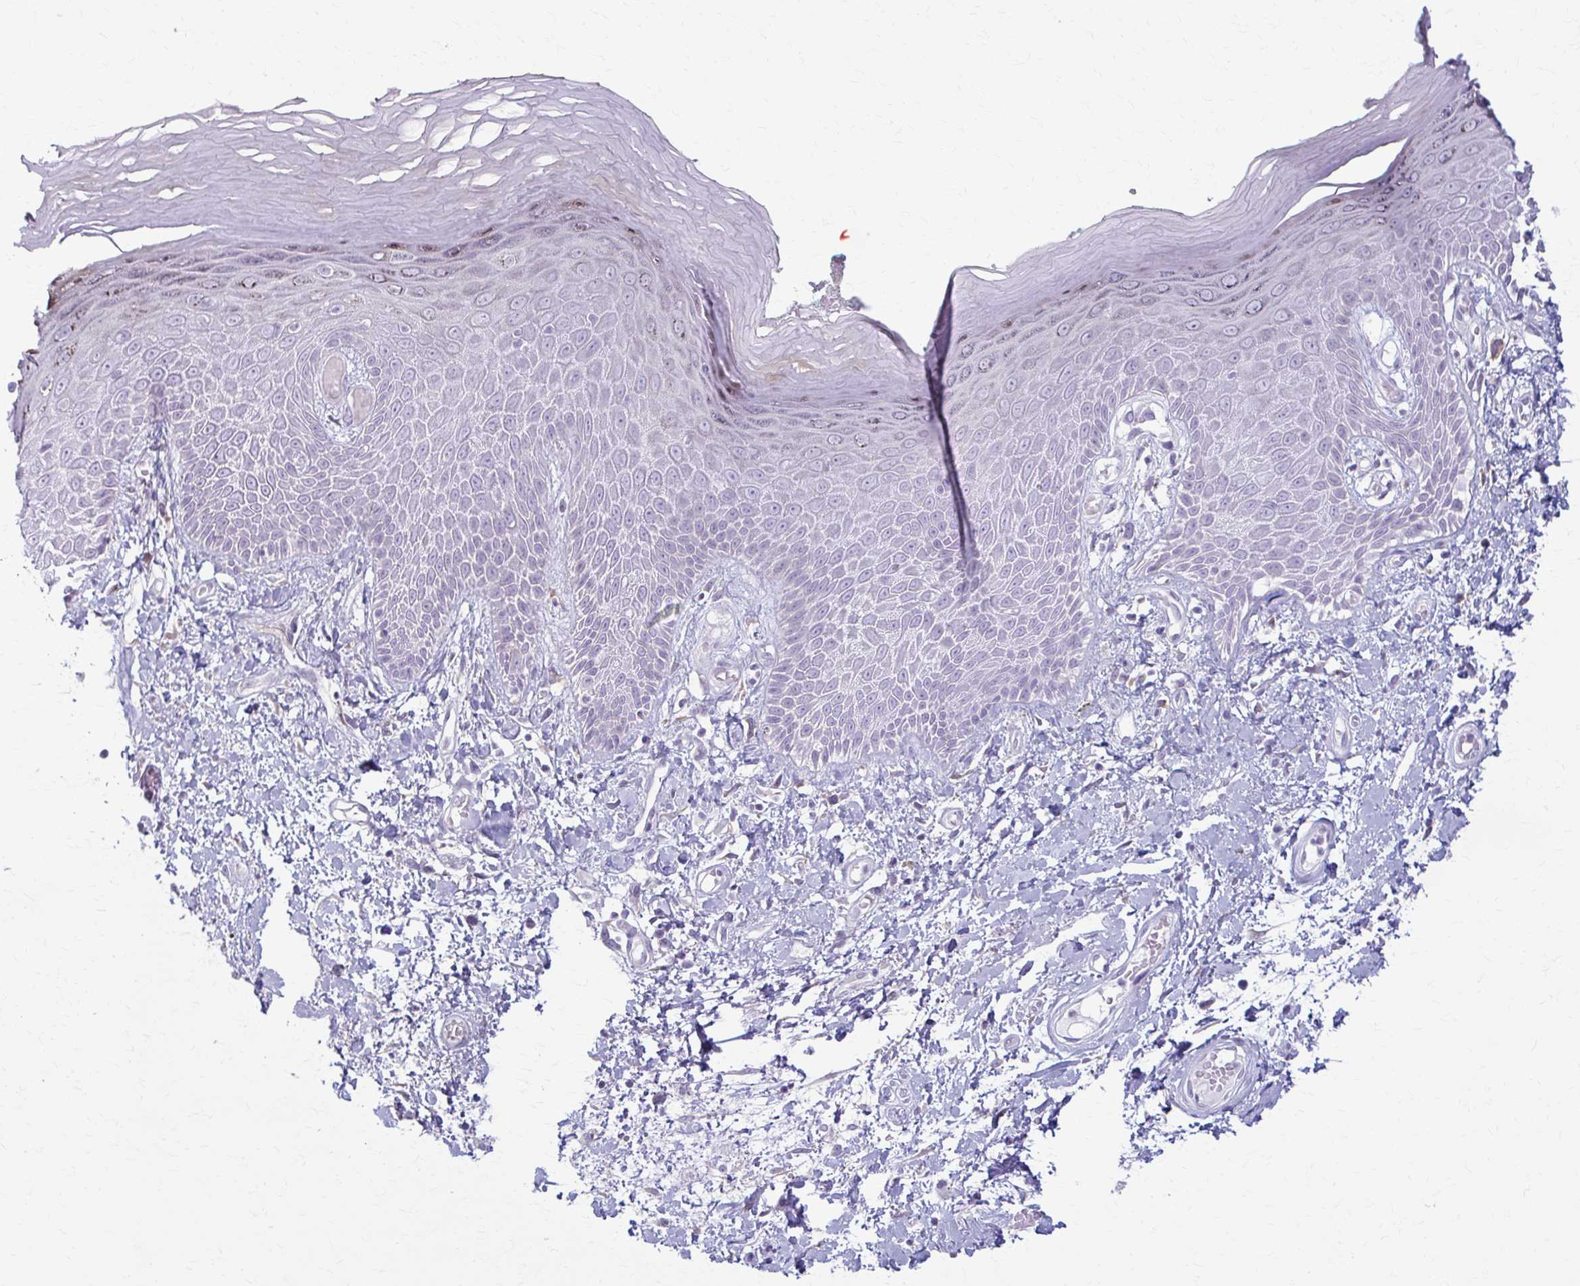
{"staining": {"intensity": "moderate", "quantity": "<25%", "location": "cytoplasmic/membranous"}, "tissue": "skin", "cell_type": "Epidermal cells", "image_type": "normal", "snomed": [{"axis": "morphology", "description": "Normal tissue, NOS"}, {"axis": "topography", "description": "Anal"}, {"axis": "topography", "description": "Peripheral nerve tissue"}], "caption": "Immunohistochemistry (IHC) image of benign skin: skin stained using immunohistochemistry (IHC) displays low levels of moderate protein expression localized specifically in the cytoplasmic/membranous of epidermal cells, appearing as a cytoplasmic/membranous brown color.", "gene": "LDLRAP1", "patient": {"sex": "male", "age": 78}}